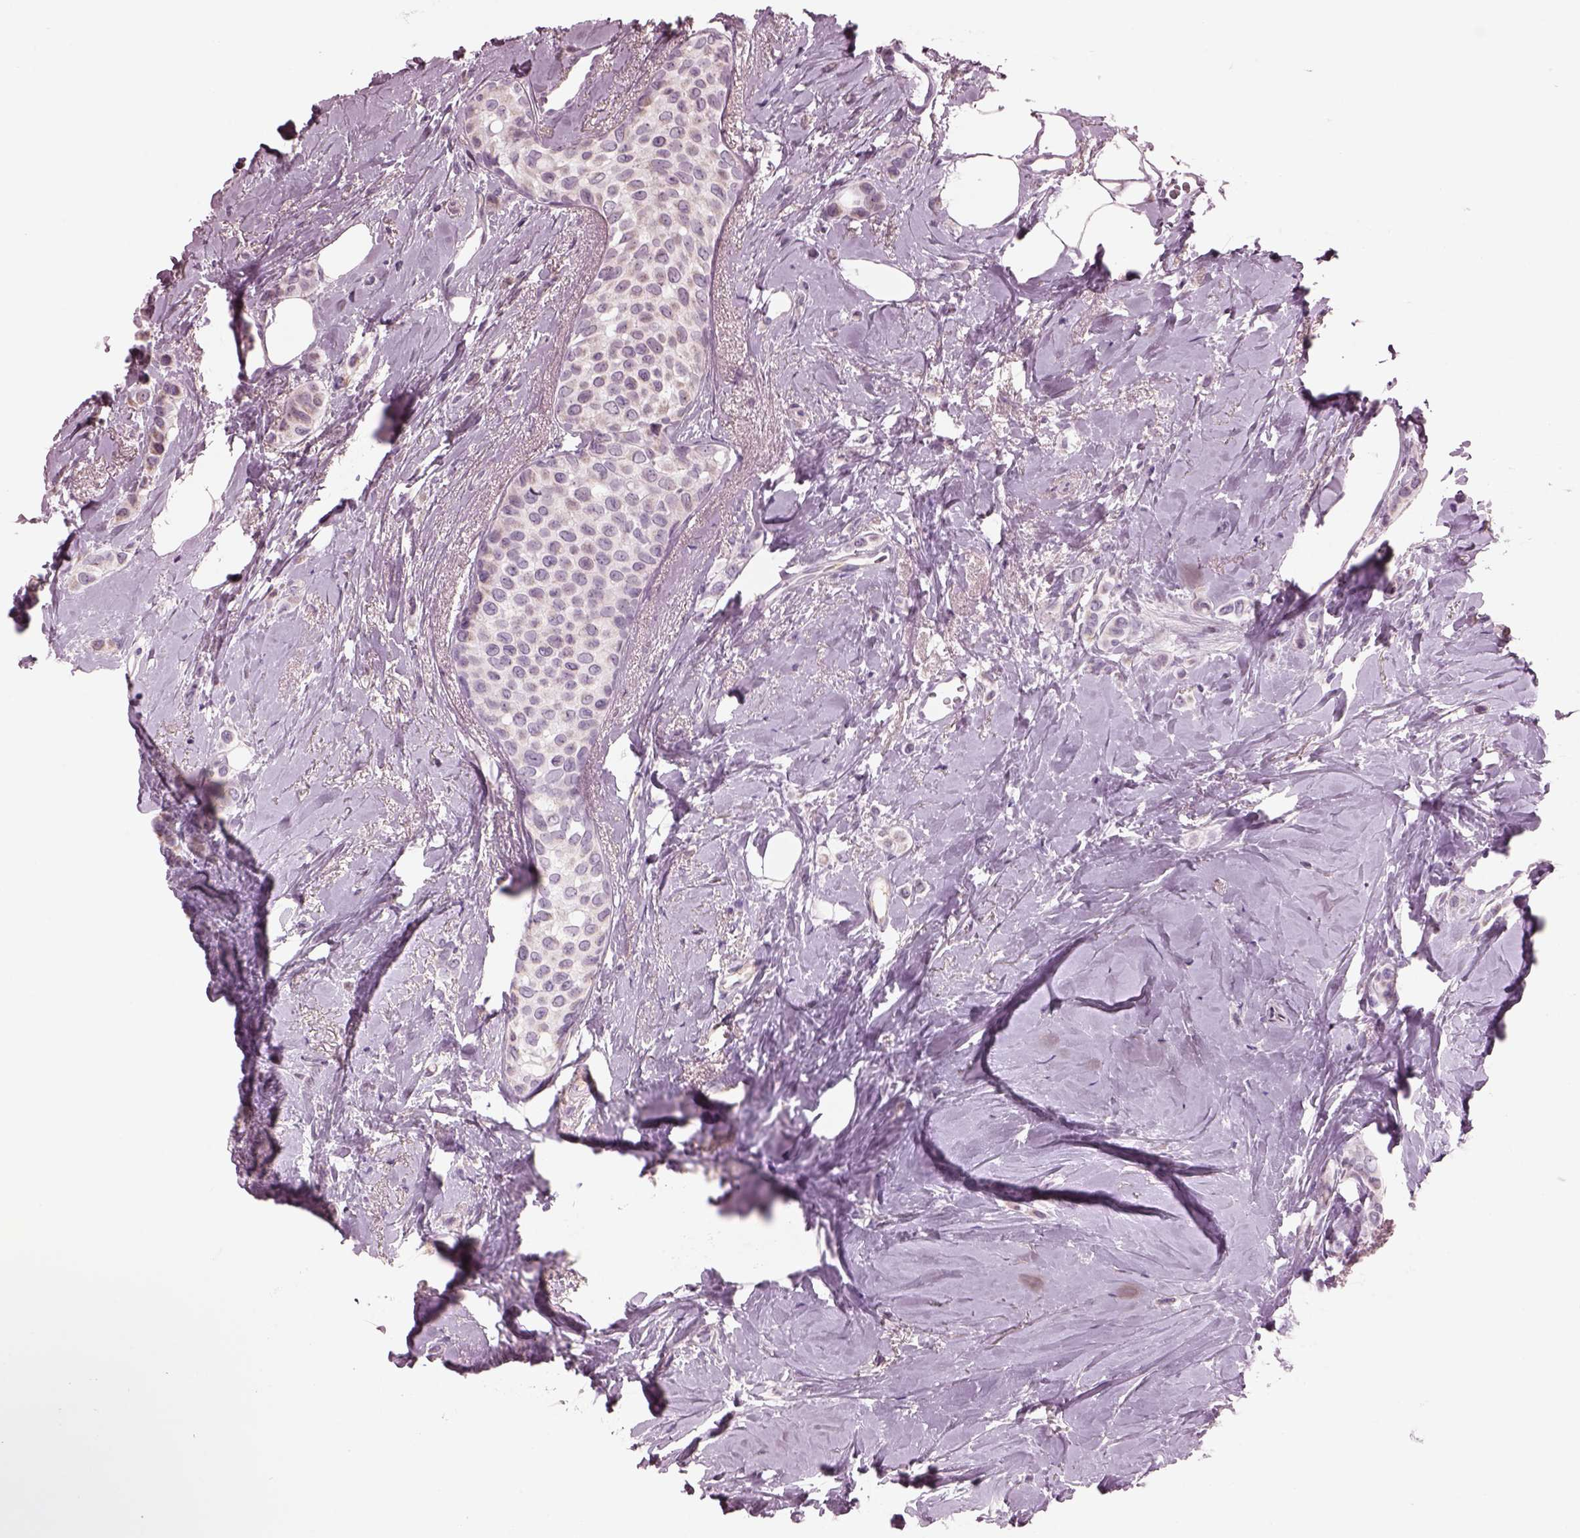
{"staining": {"intensity": "negative", "quantity": "none", "location": "none"}, "tissue": "breast cancer", "cell_type": "Tumor cells", "image_type": "cancer", "snomed": [{"axis": "morphology", "description": "Lobular carcinoma"}, {"axis": "topography", "description": "Breast"}], "caption": "Immunohistochemical staining of human breast cancer (lobular carcinoma) displays no significant expression in tumor cells. (Brightfield microscopy of DAB (3,3'-diaminobenzidine) IHC at high magnification).", "gene": "CYLC1", "patient": {"sex": "female", "age": 66}}